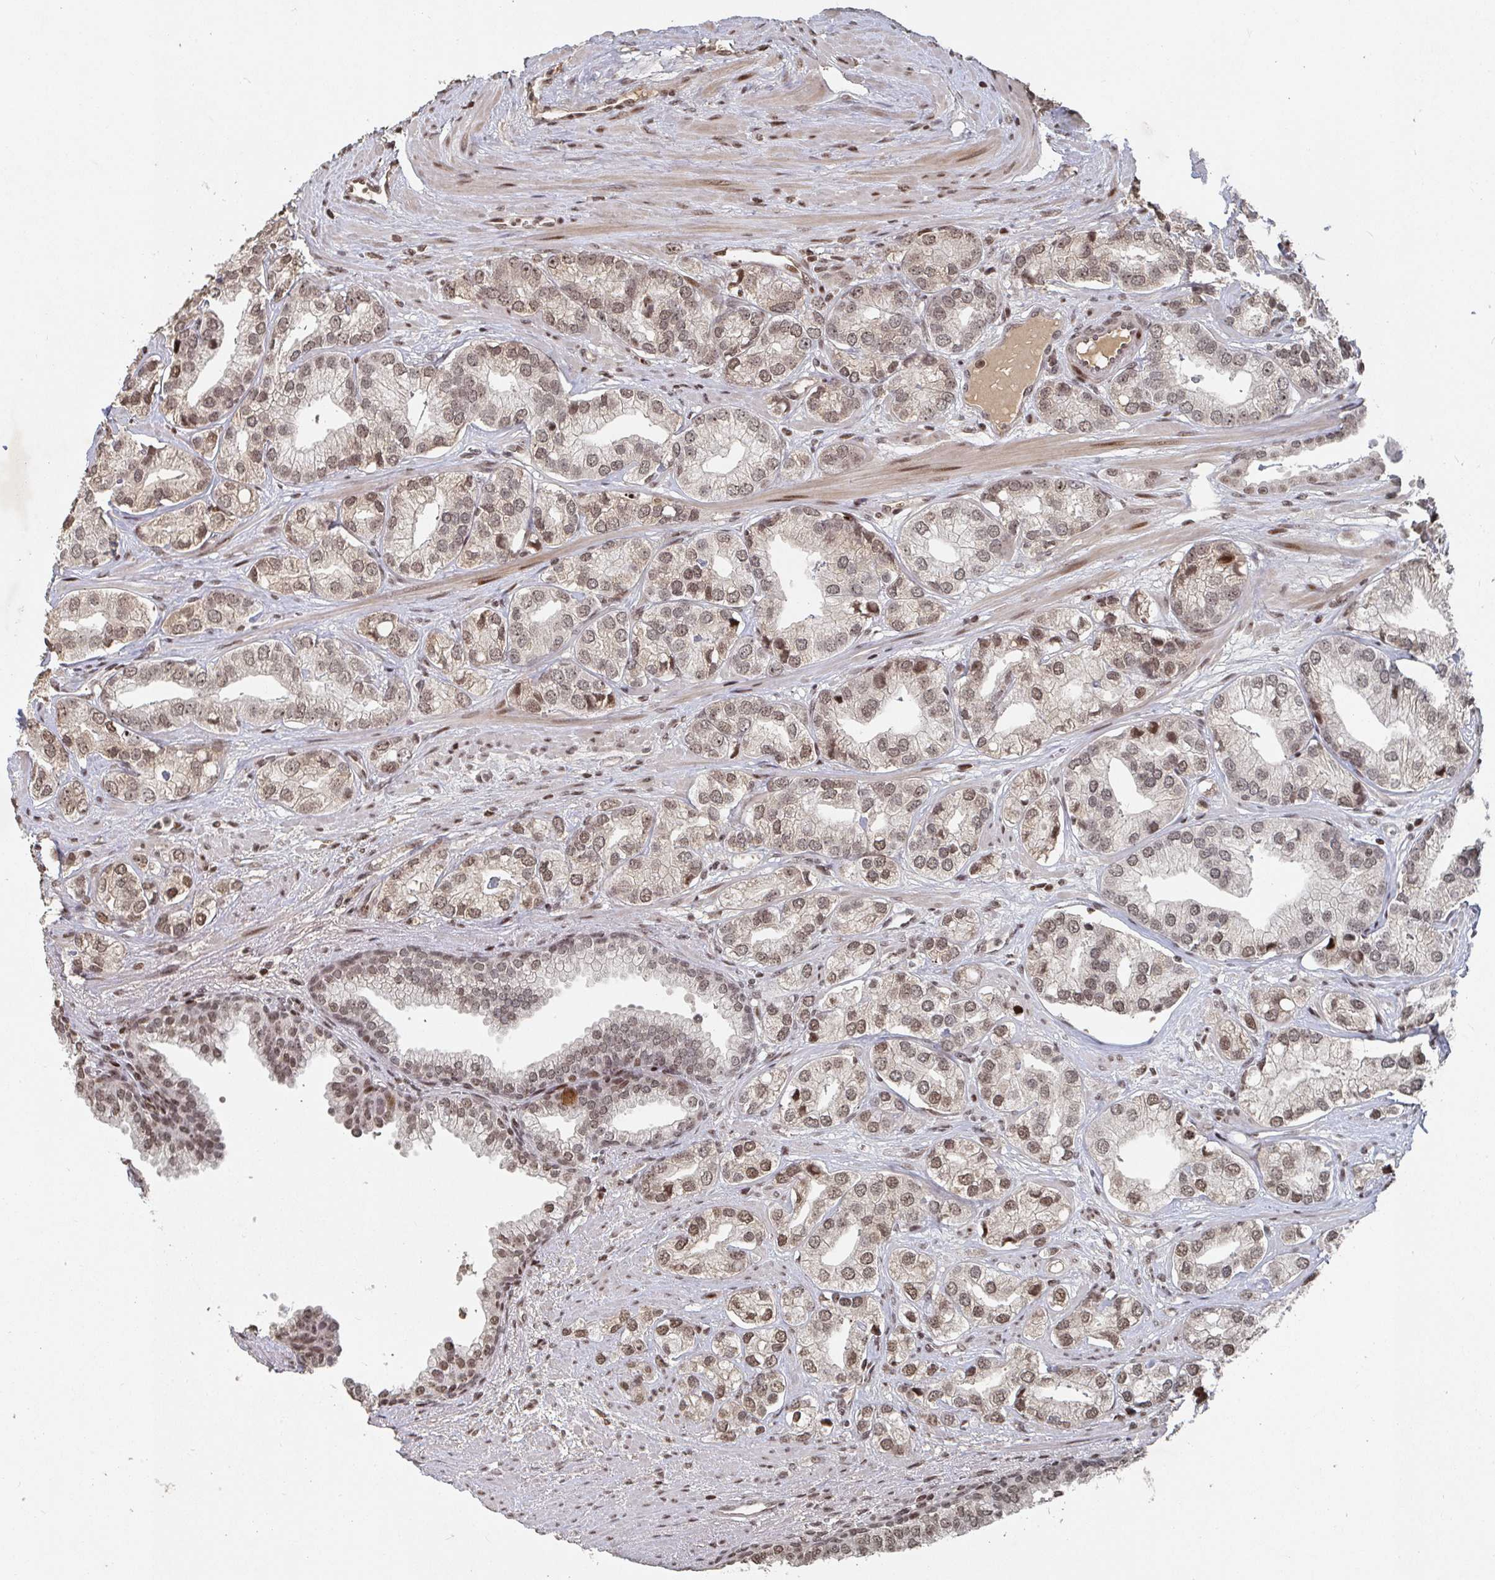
{"staining": {"intensity": "moderate", "quantity": ">75%", "location": "nuclear"}, "tissue": "prostate cancer", "cell_type": "Tumor cells", "image_type": "cancer", "snomed": [{"axis": "morphology", "description": "Adenocarcinoma, High grade"}, {"axis": "topography", "description": "Prostate"}], "caption": "High-grade adenocarcinoma (prostate) stained with a protein marker exhibits moderate staining in tumor cells.", "gene": "ZDHHC12", "patient": {"sex": "male", "age": 58}}